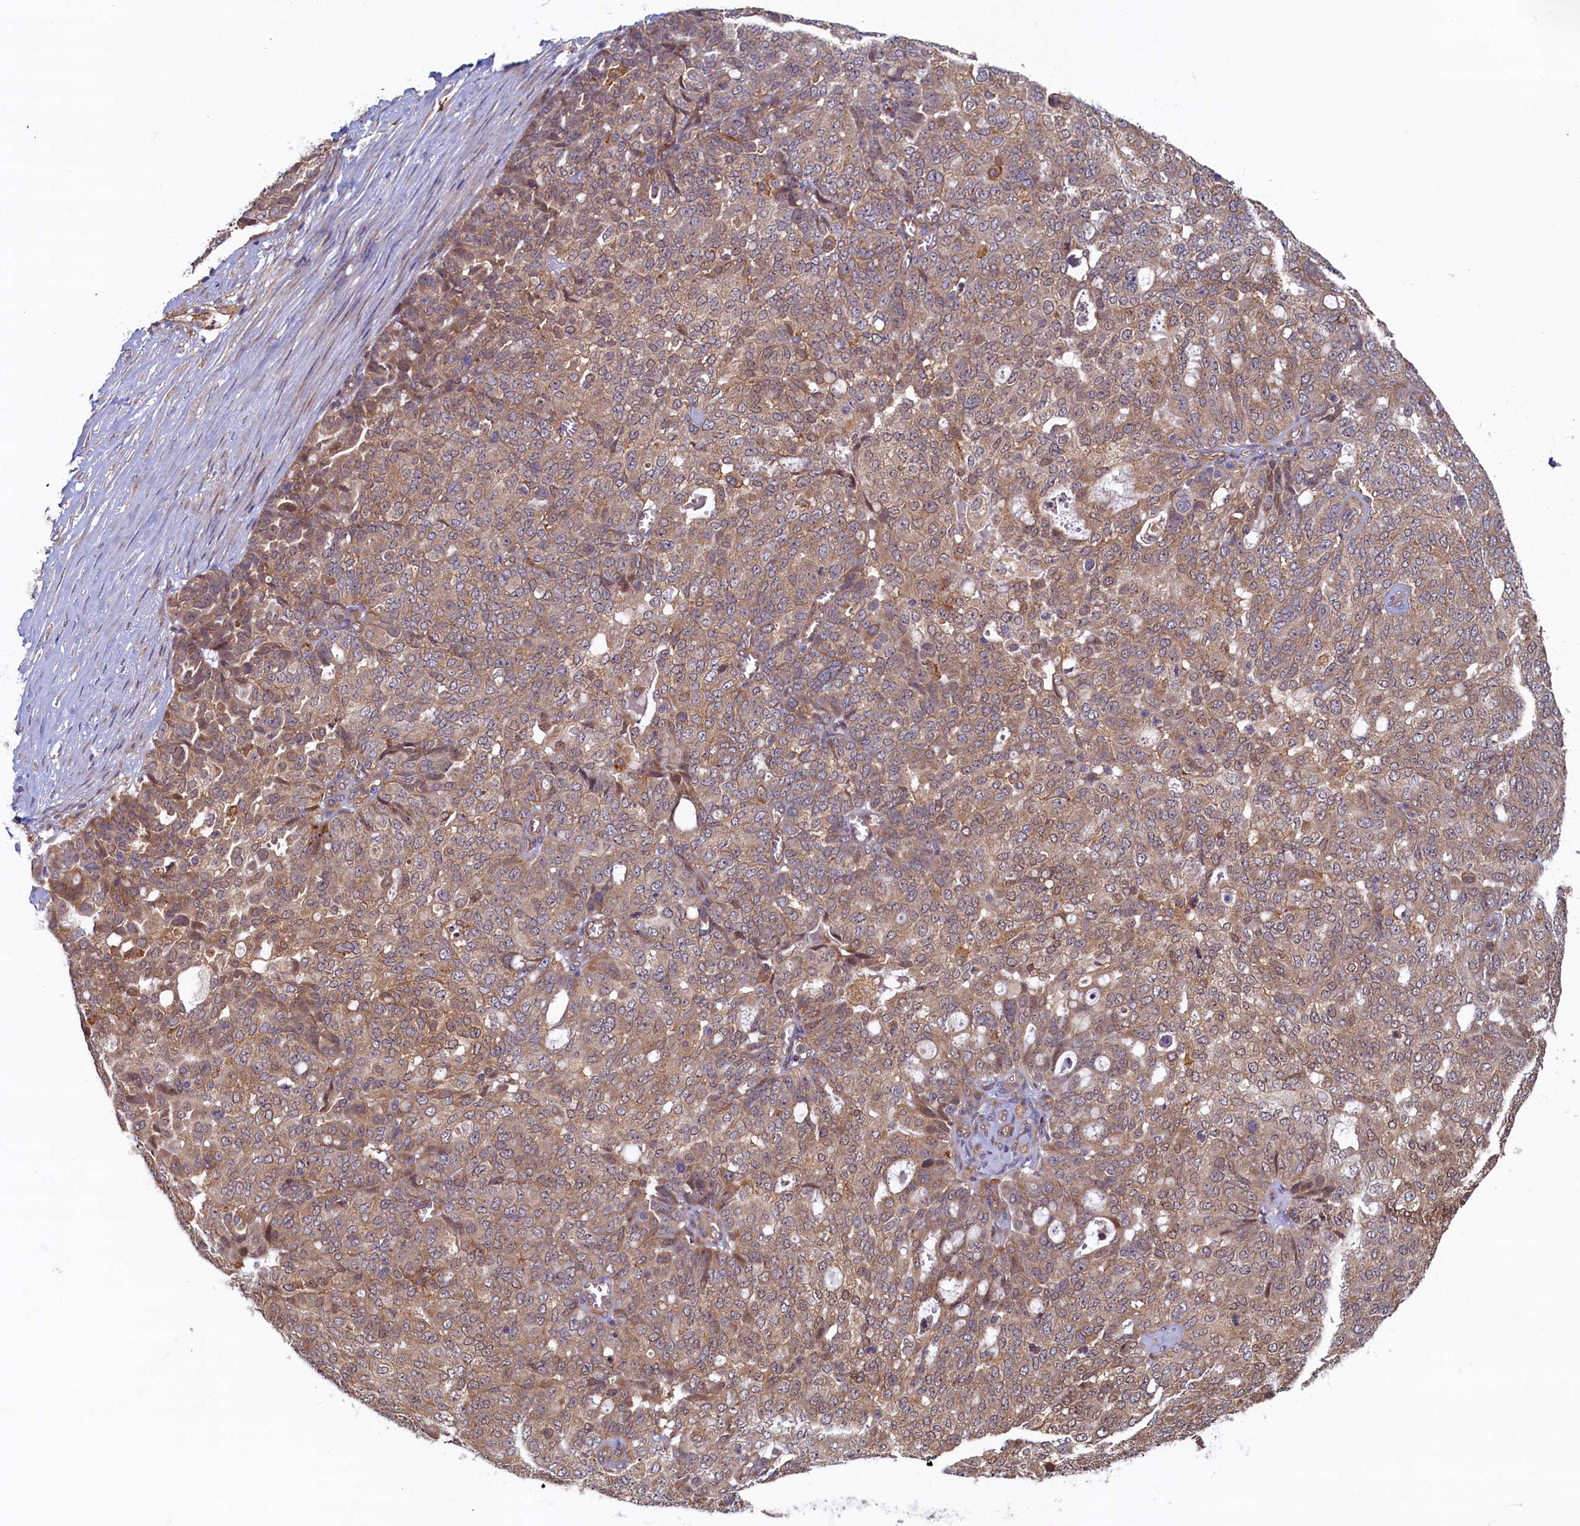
{"staining": {"intensity": "weak", "quantity": ">75%", "location": "cytoplasmic/membranous"}, "tissue": "ovarian cancer", "cell_type": "Tumor cells", "image_type": "cancer", "snomed": [{"axis": "morphology", "description": "Cystadenocarcinoma, serous, NOS"}, {"axis": "topography", "description": "Soft tissue"}, {"axis": "topography", "description": "Ovary"}], "caption": "An image showing weak cytoplasmic/membranous expression in about >75% of tumor cells in serous cystadenocarcinoma (ovarian), as visualized by brown immunohistochemical staining.", "gene": "STX12", "patient": {"sex": "female", "age": 57}}